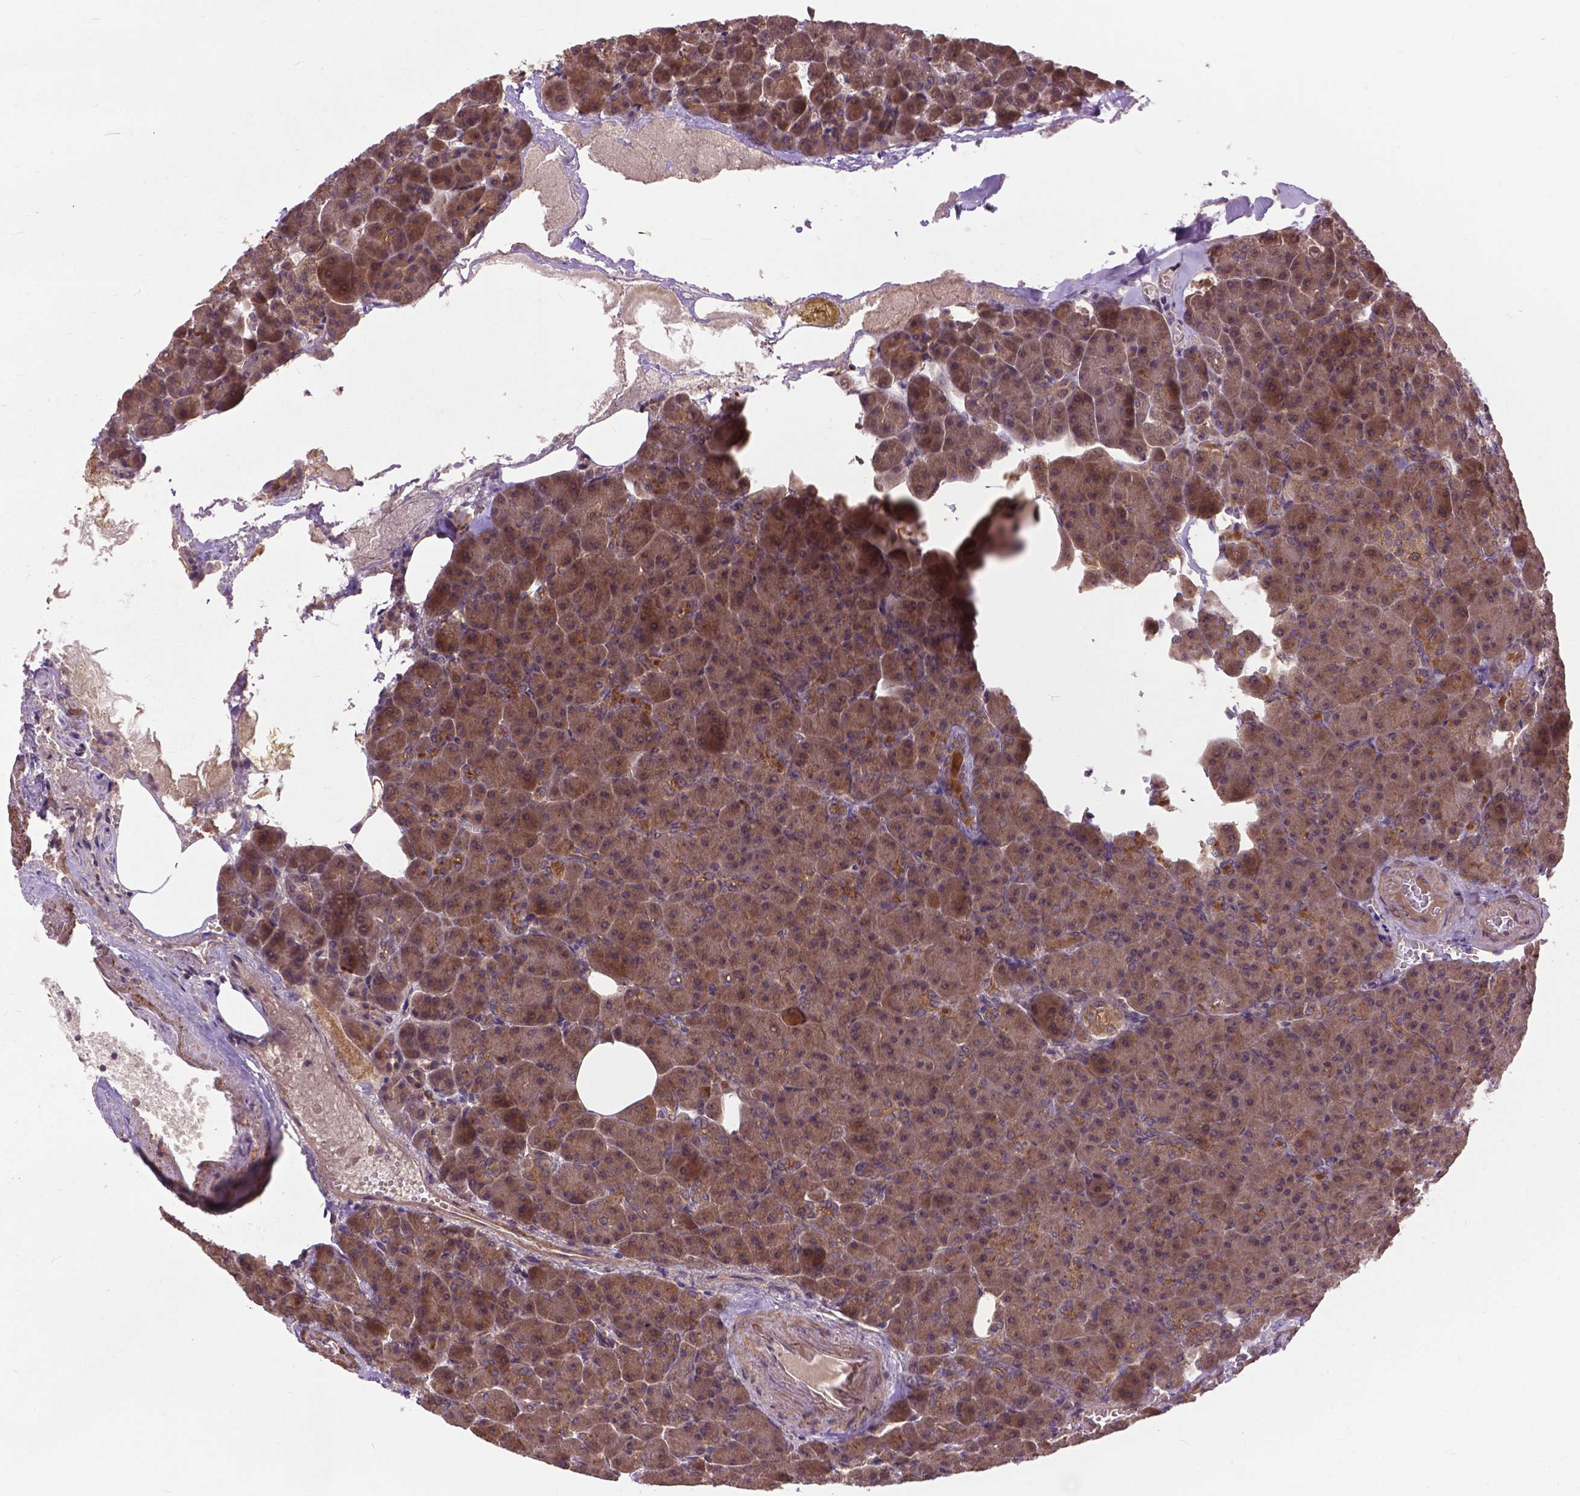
{"staining": {"intensity": "moderate", "quantity": ">75%", "location": "cytoplasmic/membranous"}, "tissue": "pancreas", "cell_type": "Exocrine glandular cells", "image_type": "normal", "snomed": [{"axis": "morphology", "description": "Normal tissue, NOS"}, {"axis": "topography", "description": "Pancreas"}], "caption": "This photomicrograph exhibits immunohistochemistry (IHC) staining of normal pancreas, with medium moderate cytoplasmic/membranous positivity in about >75% of exocrine glandular cells.", "gene": "ZNF616", "patient": {"sex": "female", "age": 74}}